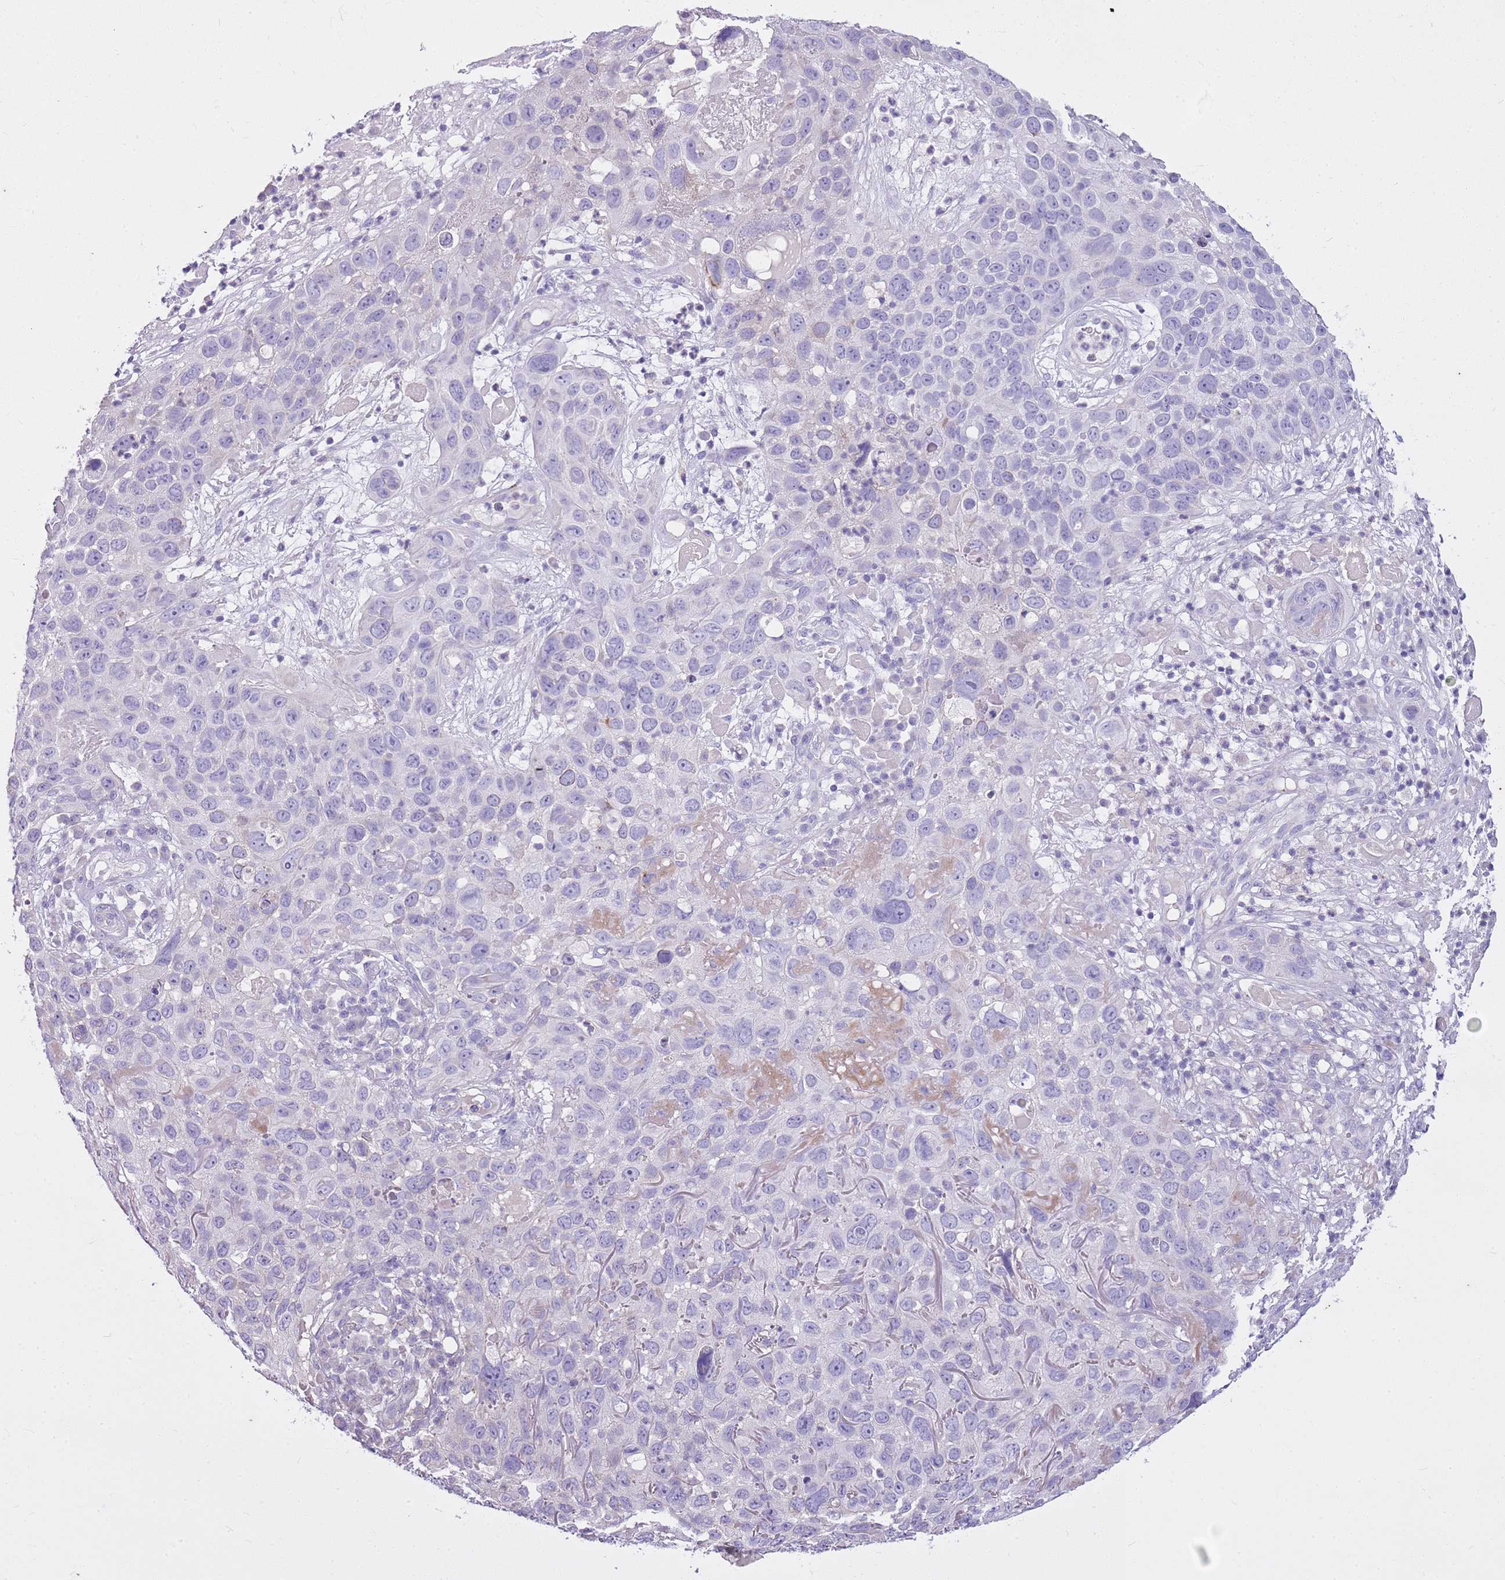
{"staining": {"intensity": "negative", "quantity": "none", "location": "none"}, "tissue": "skin cancer", "cell_type": "Tumor cells", "image_type": "cancer", "snomed": [{"axis": "morphology", "description": "Squamous cell carcinoma in situ, NOS"}, {"axis": "morphology", "description": "Squamous cell carcinoma, NOS"}, {"axis": "topography", "description": "Skin"}], "caption": "A high-resolution photomicrograph shows immunohistochemistry (IHC) staining of squamous cell carcinoma (skin), which shows no significant expression in tumor cells.", "gene": "CNPPD1", "patient": {"sex": "male", "age": 93}}